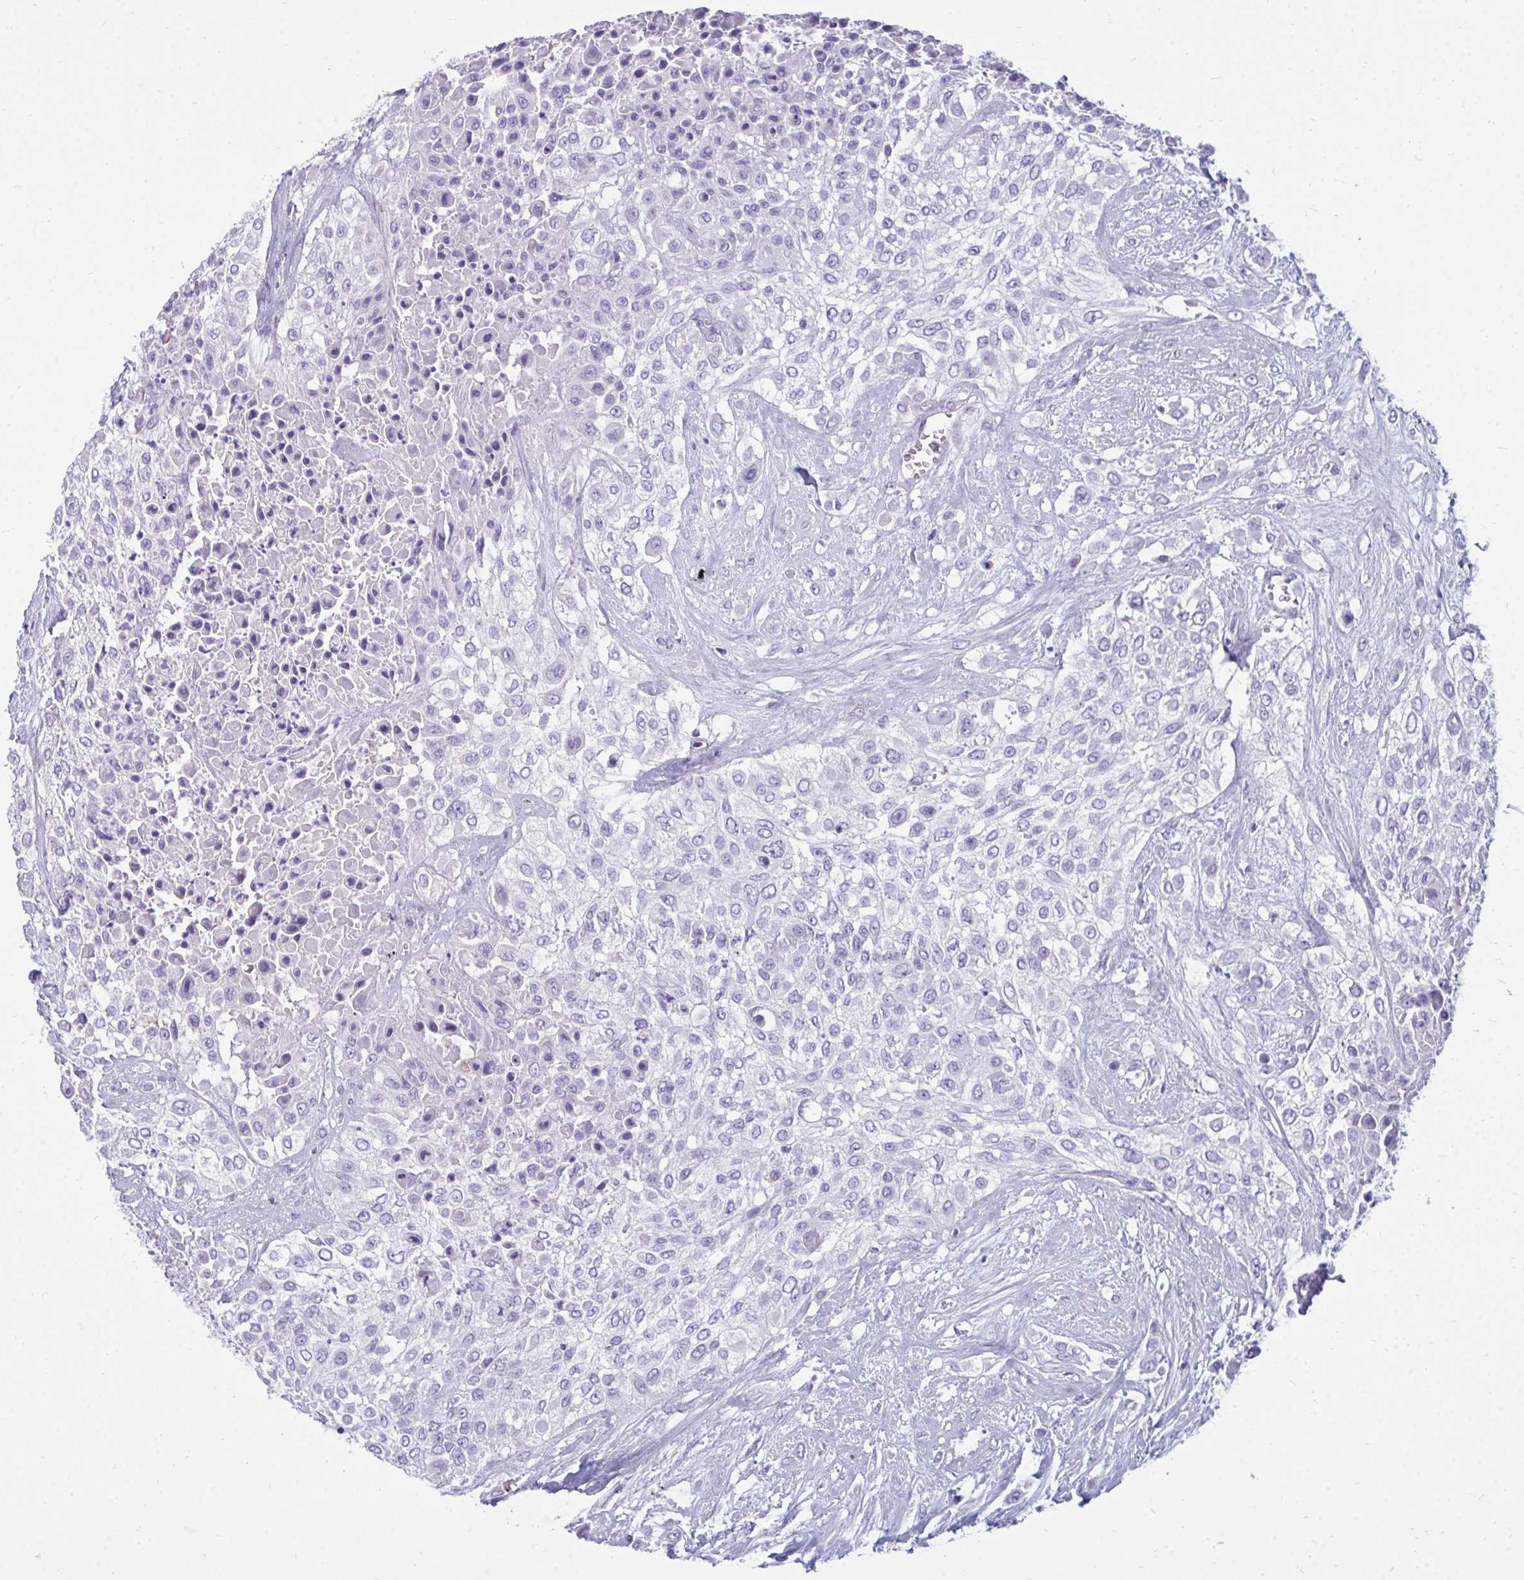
{"staining": {"intensity": "negative", "quantity": "none", "location": "none"}, "tissue": "urothelial cancer", "cell_type": "Tumor cells", "image_type": "cancer", "snomed": [{"axis": "morphology", "description": "Urothelial carcinoma, High grade"}, {"axis": "topography", "description": "Urinary bladder"}], "caption": "Urothelial cancer was stained to show a protein in brown. There is no significant staining in tumor cells.", "gene": "FABP3", "patient": {"sex": "male", "age": 57}}